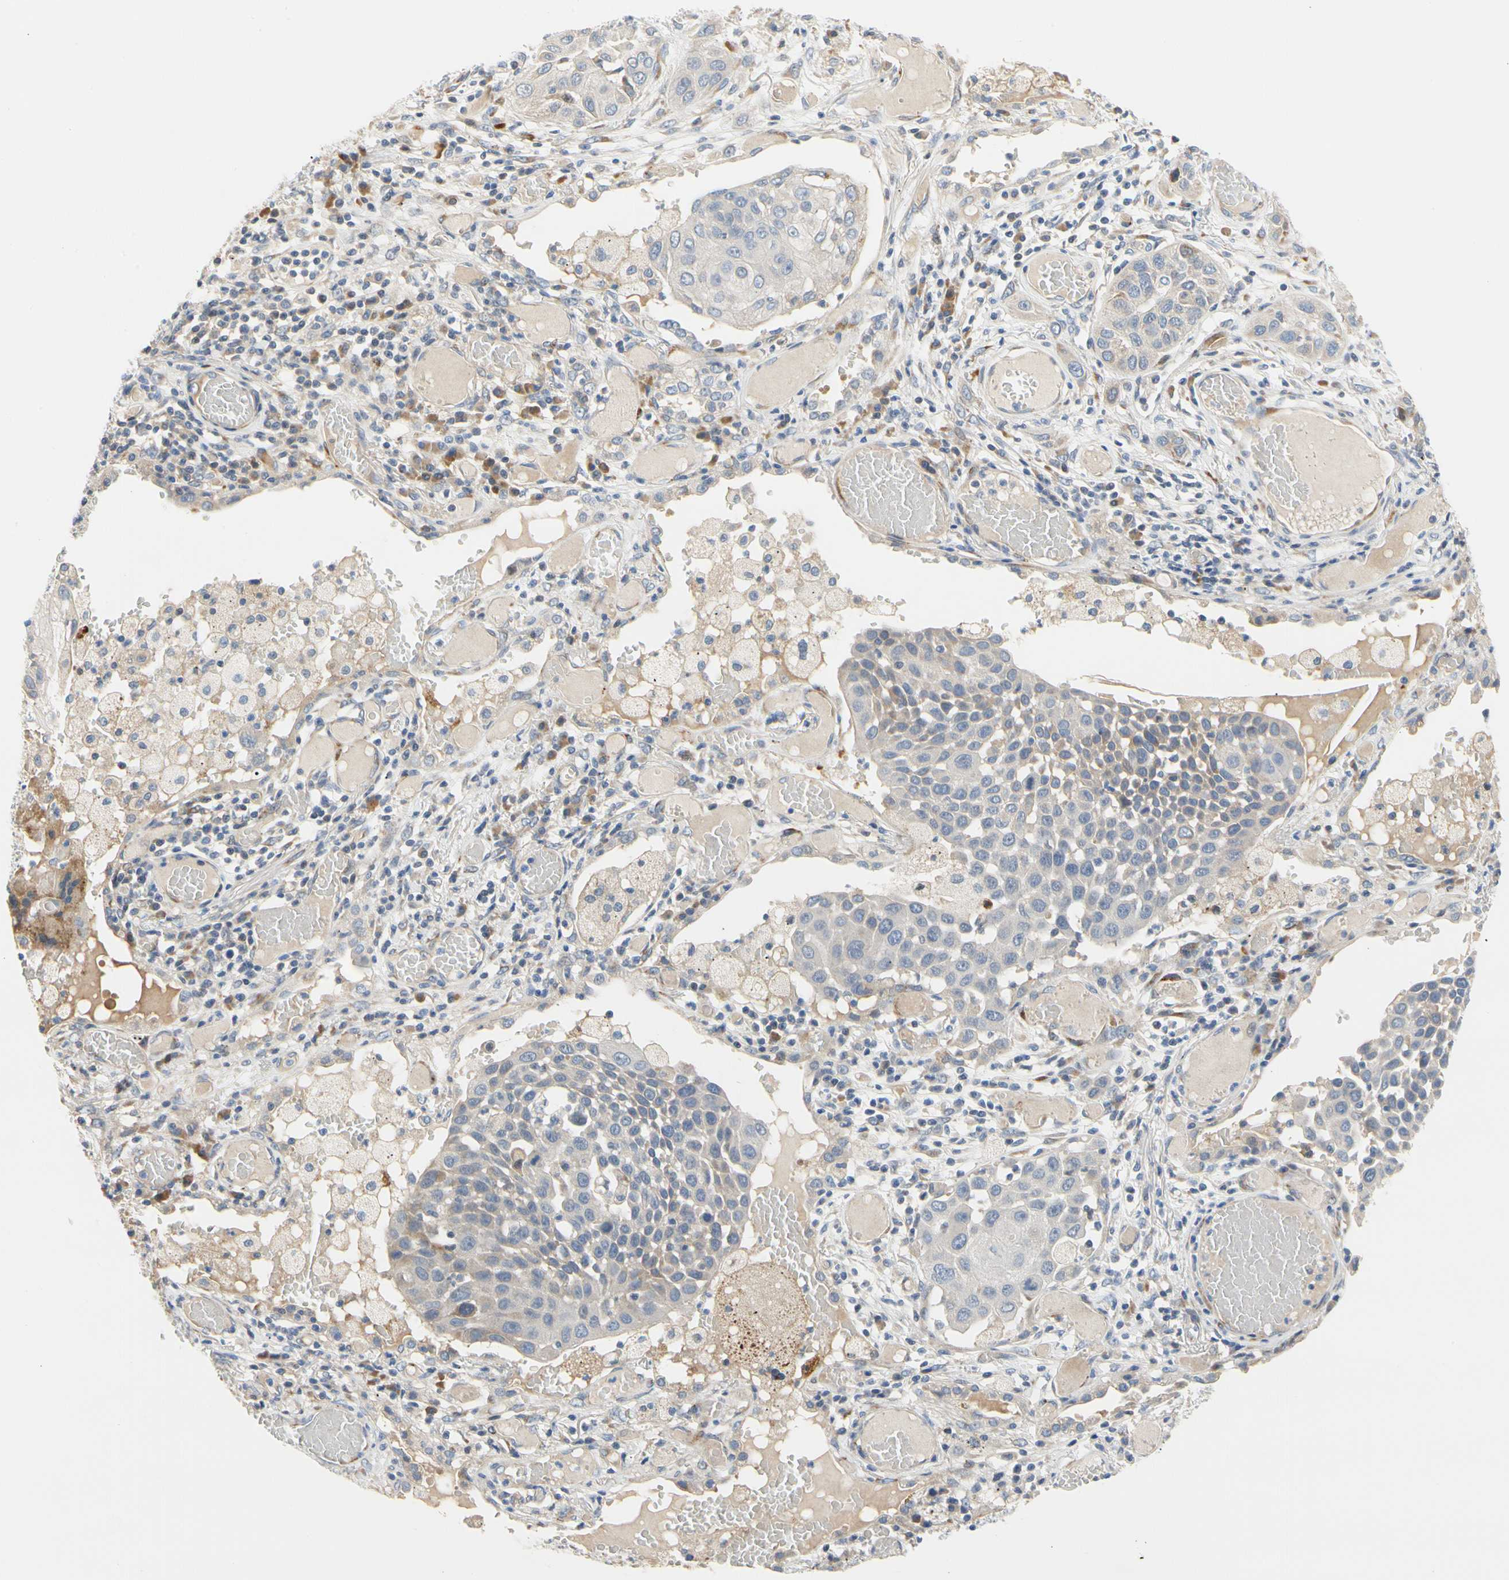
{"staining": {"intensity": "weak", "quantity": "<25%", "location": "cytoplasmic/membranous"}, "tissue": "lung cancer", "cell_type": "Tumor cells", "image_type": "cancer", "snomed": [{"axis": "morphology", "description": "Squamous cell carcinoma, NOS"}, {"axis": "topography", "description": "Lung"}], "caption": "The photomicrograph shows no staining of tumor cells in squamous cell carcinoma (lung).", "gene": "ZNF236", "patient": {"sex": "male", "age": 71}}